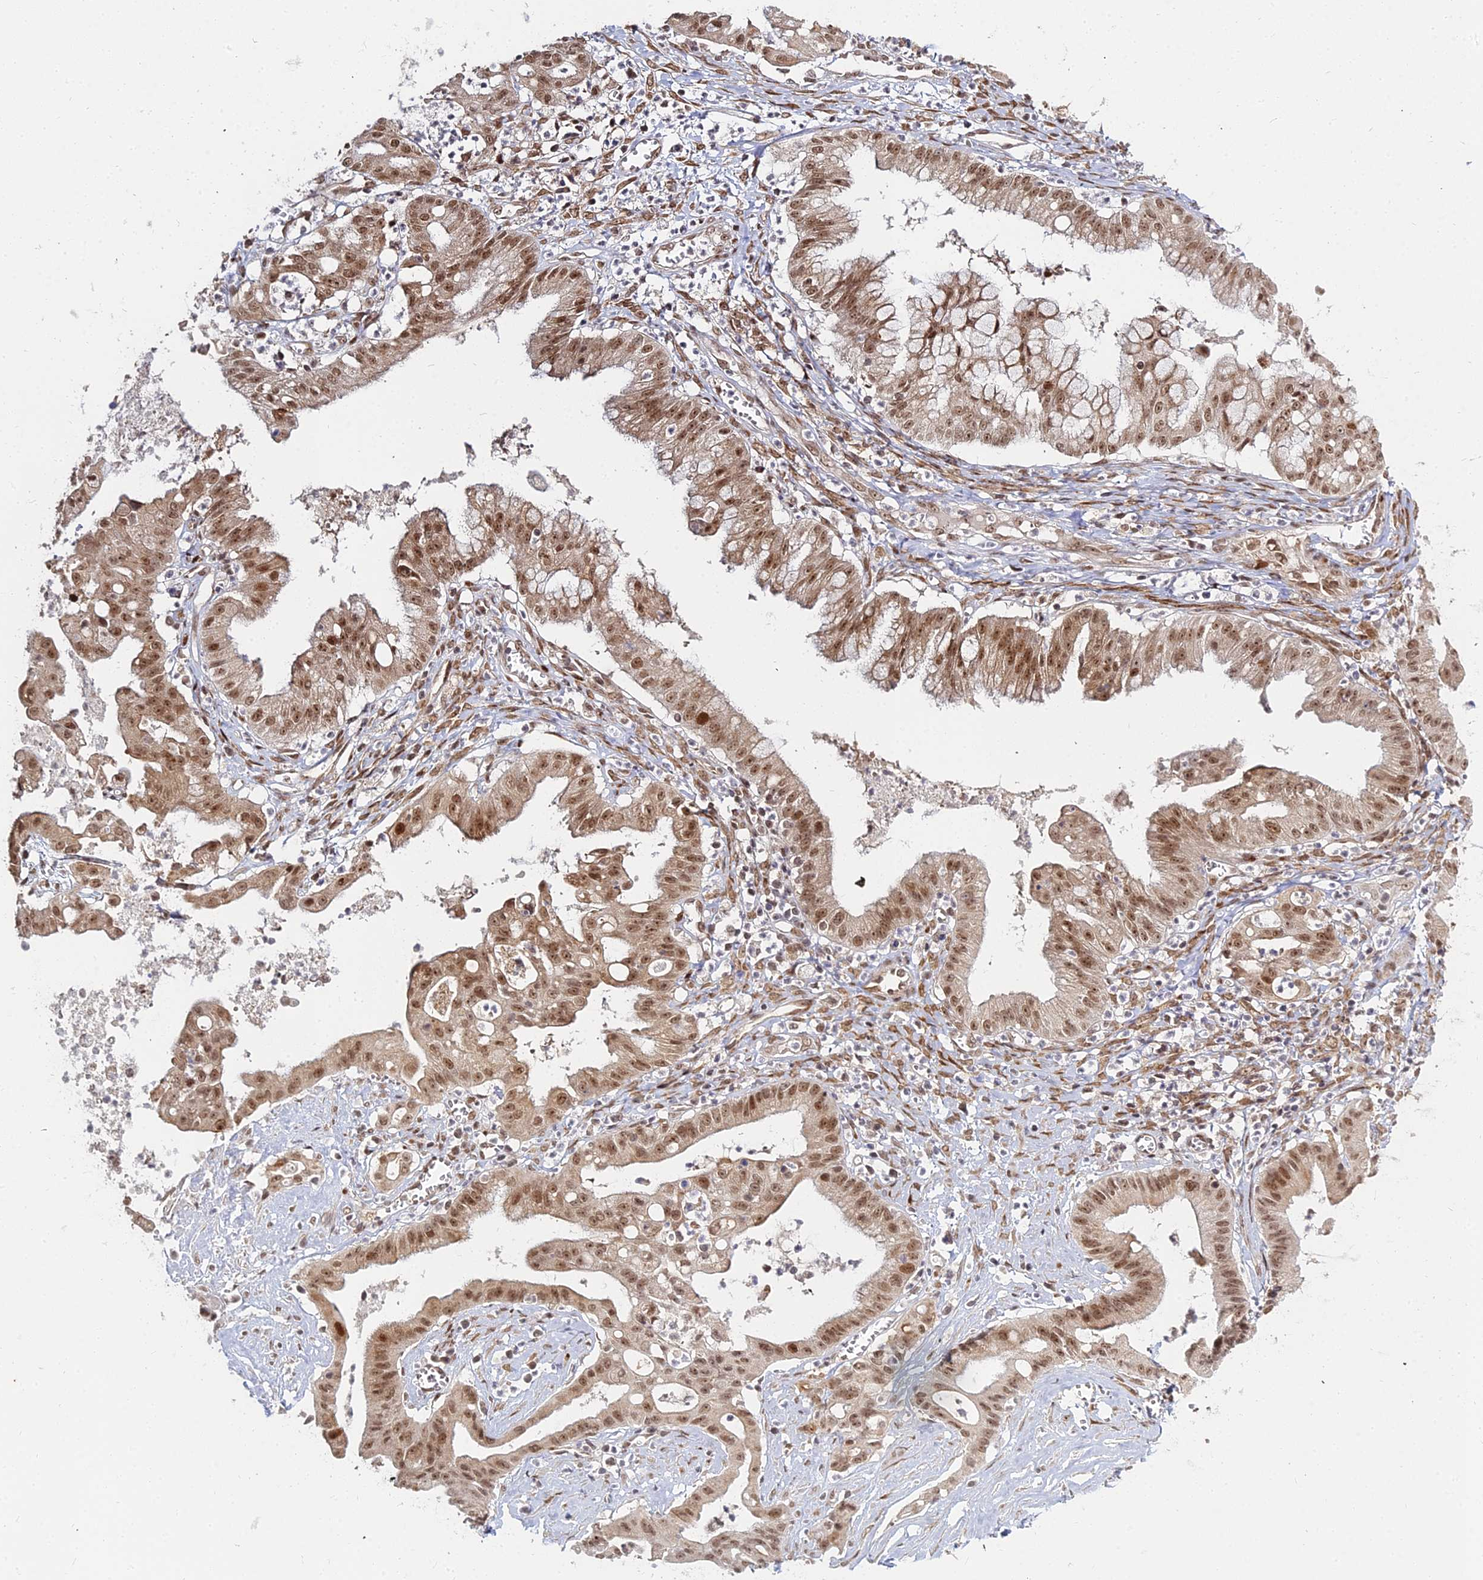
{"staining": {"intensity": "moderate", "quantity": ">75%", "location": "cytoplasmic/membranous,nuclear"}, "tissue": "ovarian cancer", "cell_type": "Tumor cells", "image_type": "cancer", "snomed": [{"axis": "morphology", "description": "Cystadenocarcinoma, mucinous, NOS"}, {"axis": "topography", "description": "Ovary"}], "caption": "A medium amount of moderate cytoplasmic/membranous and nuclear positivity is identified in about >75% of tumor cells in mucinous cystadenocarcinoma (ovarian) tissue. (DAB = brown stain, brightfield microscopy at high magnification).", "gene": "ABCA2", "patient": {"sex": "female", "age": 70}}